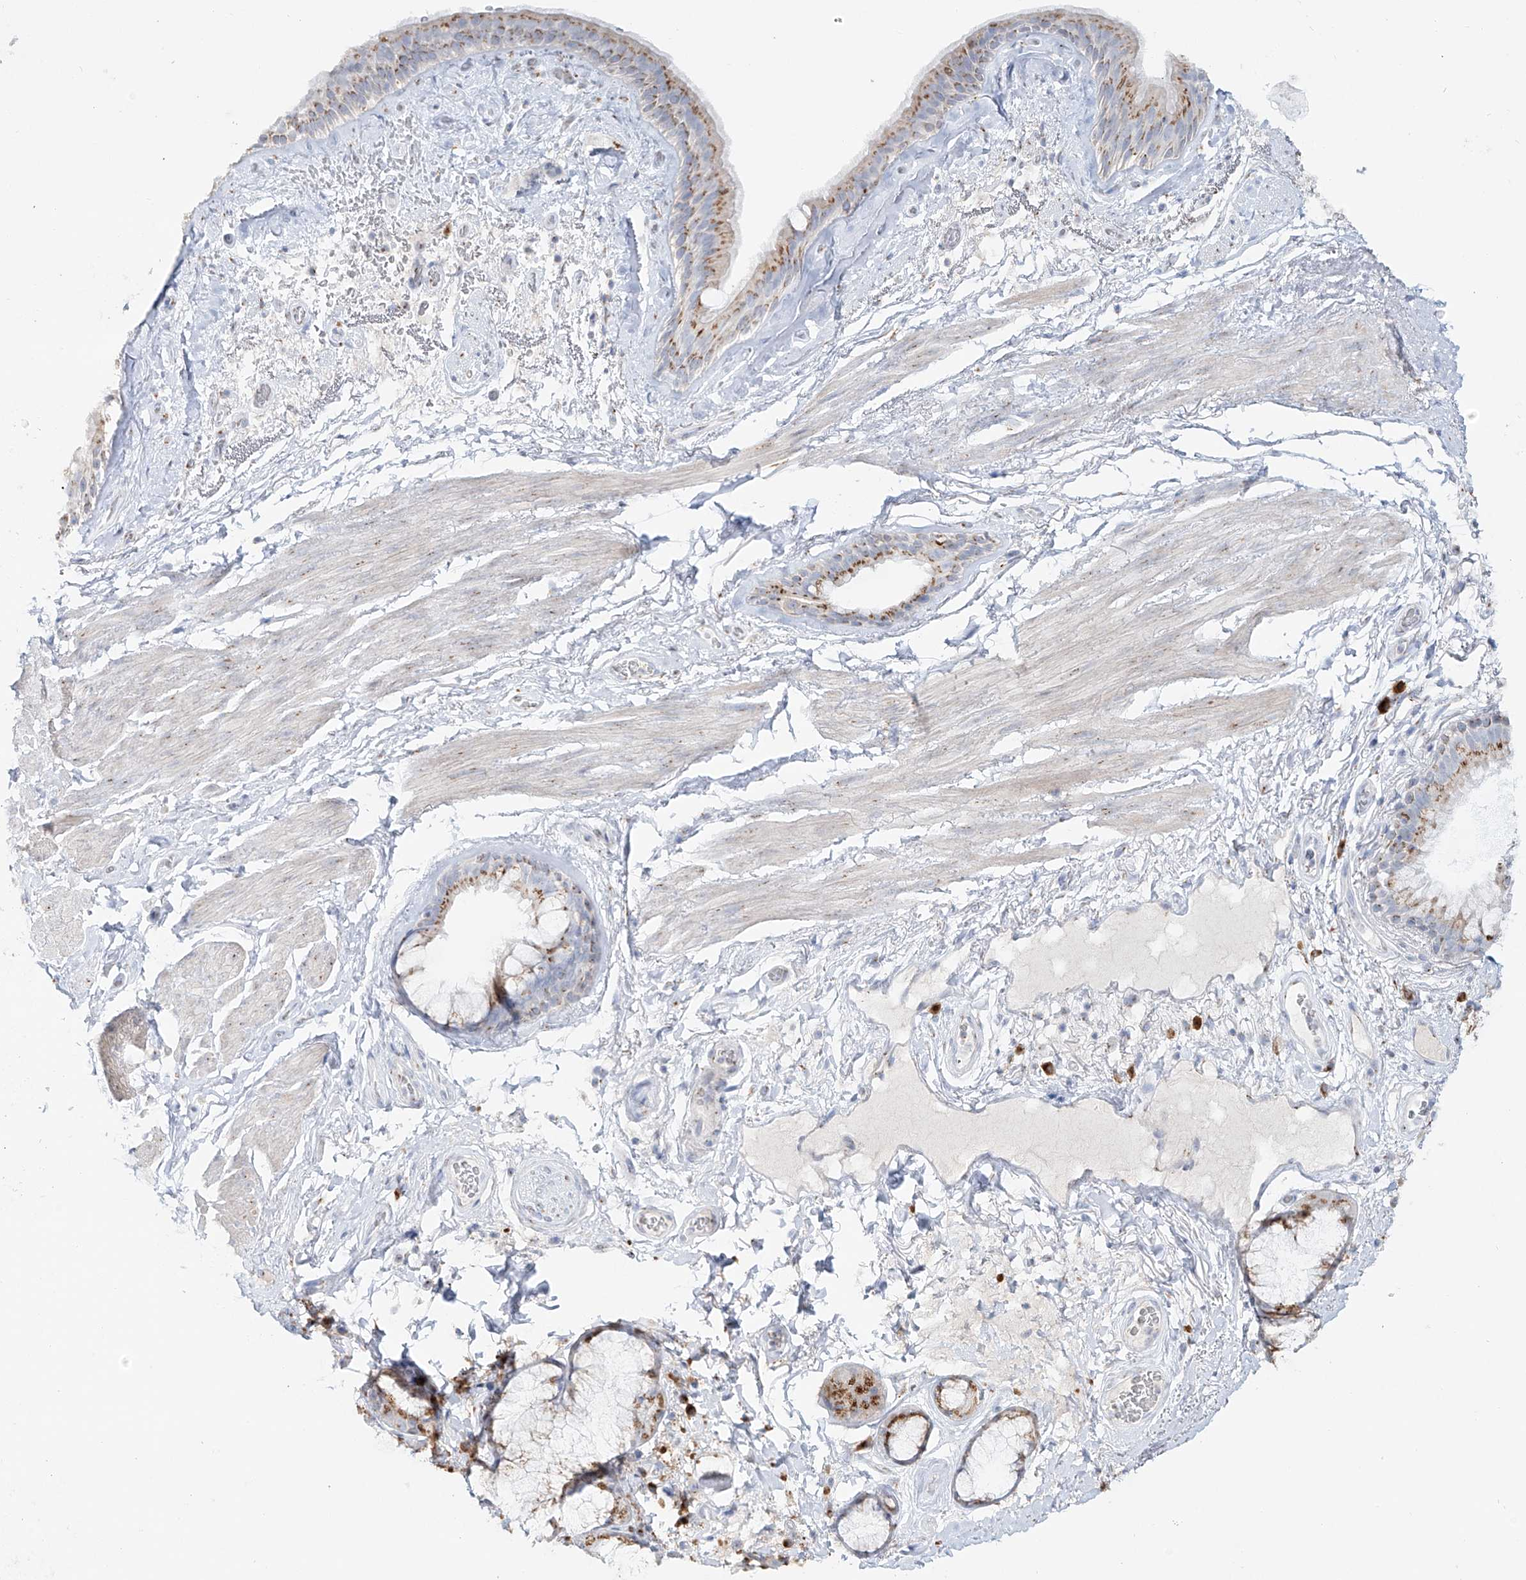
{"staining": {"intensity": "moderate", "quantity": ">75%", "location": "cytoplasmic/membranous"}, "tissue": "bronchus", "cell_type": "Respiratory epithelial cells", "image_type": "normal", "snomed": [{"axis": "morphology", "description": "Normal tissue, NOS"}, {"axis": "topography", "description": "Cartilage tissue"}], "caption": "Immunohistochemistry photomicrograph of normal human bronchus stained for a protein (brown), which displays medium levels of moderate cytoplasmic/membranous staining in approximately >75% of respiratory epithelial cells.", "gene": "BSDC1", "patient": {"sex": "female", "age": 63}}